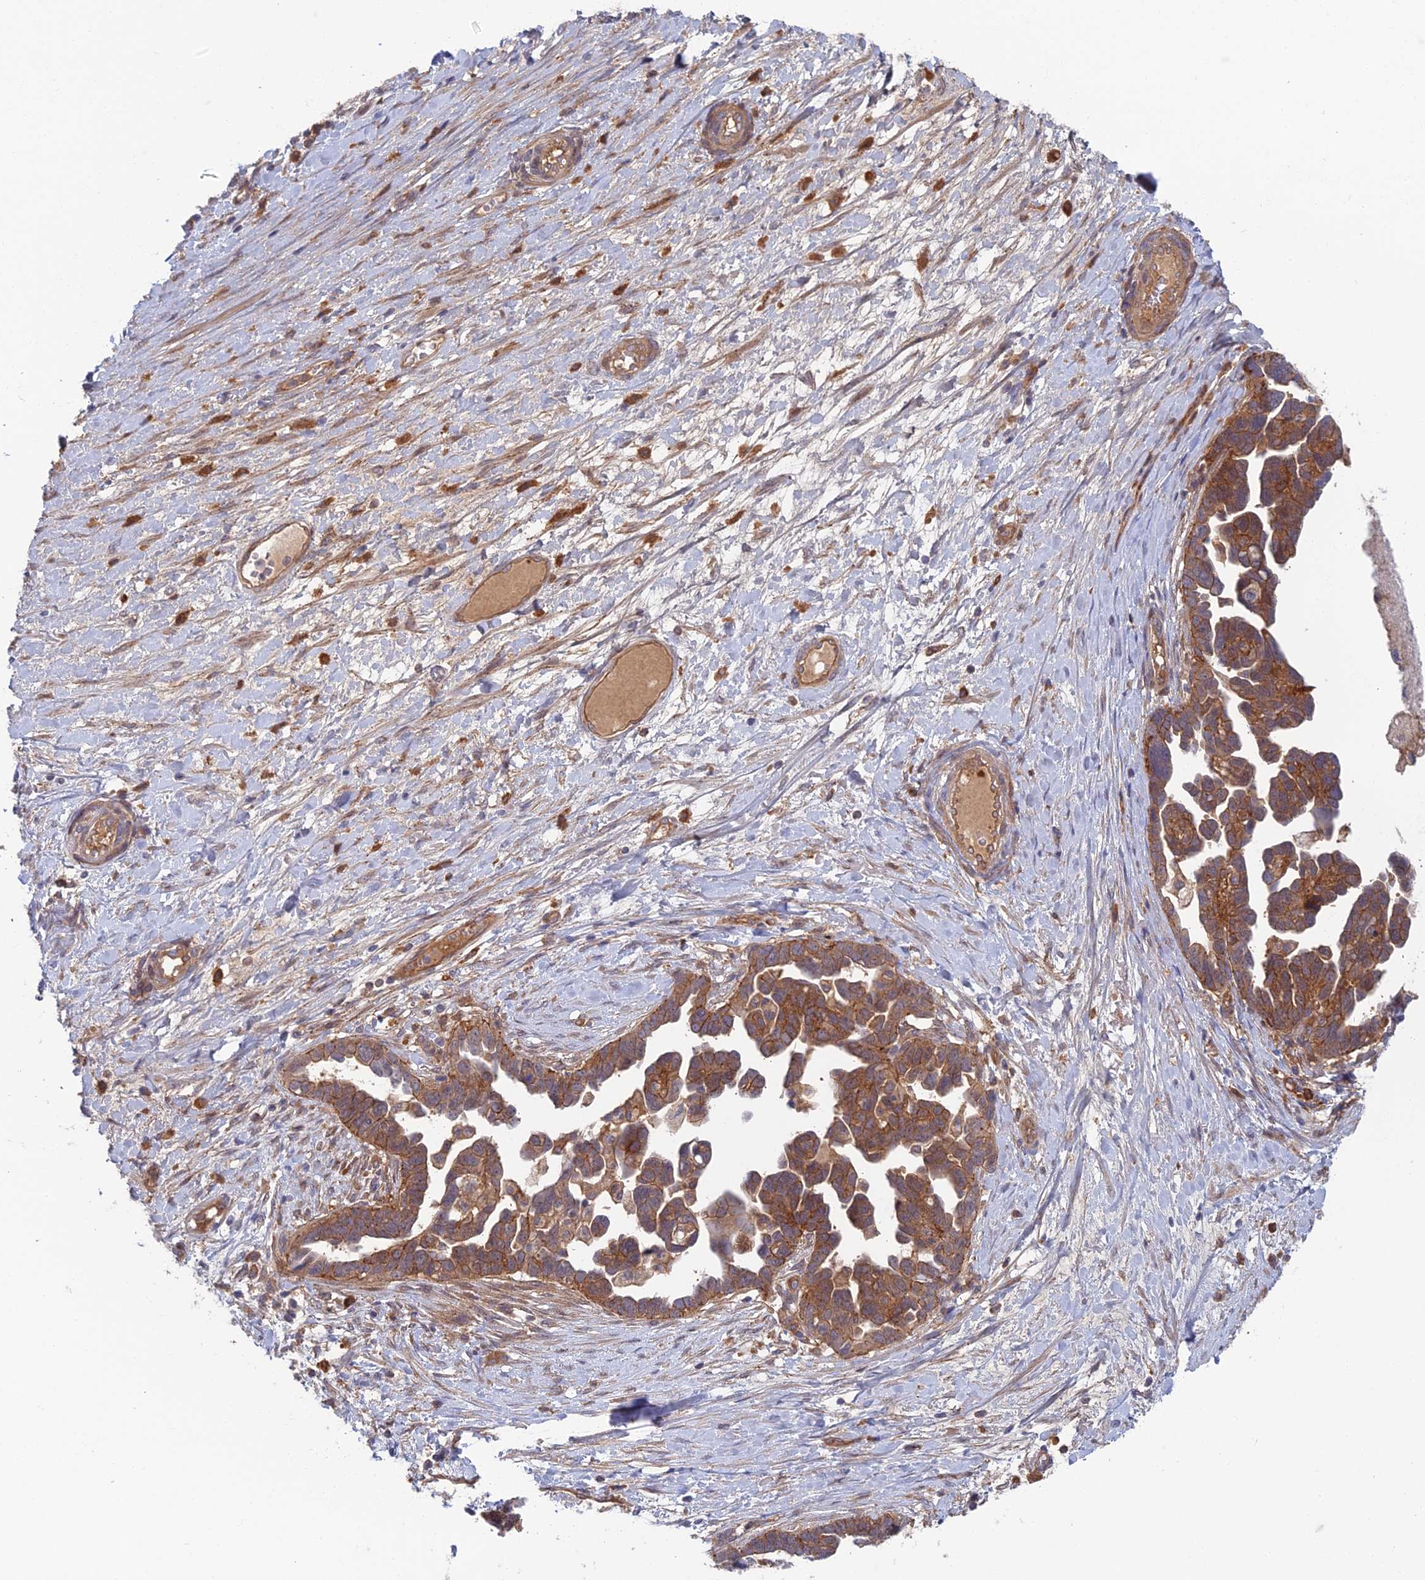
{"staining": {"intensity": "moderate", "quantity": ">75%", "location": "cytoplasmic/membranous"}, "tissue": "ovarian cancer", "cell_type": "Tumor cells", "image_type": "cancer", "snomed": [{"axis": "morphology", "description": "Cystadenocarcinoma, serous, NOS"}, {"axis": "topography", "description": "Ovary"}], "caption": "Human ovarian cancer (serous cystadenocarcinoma) stained with a protein marker displays moderate staining in tumor cells.", "gene": "ABHD1", "patient": {"sex": "female", "age": 54}}